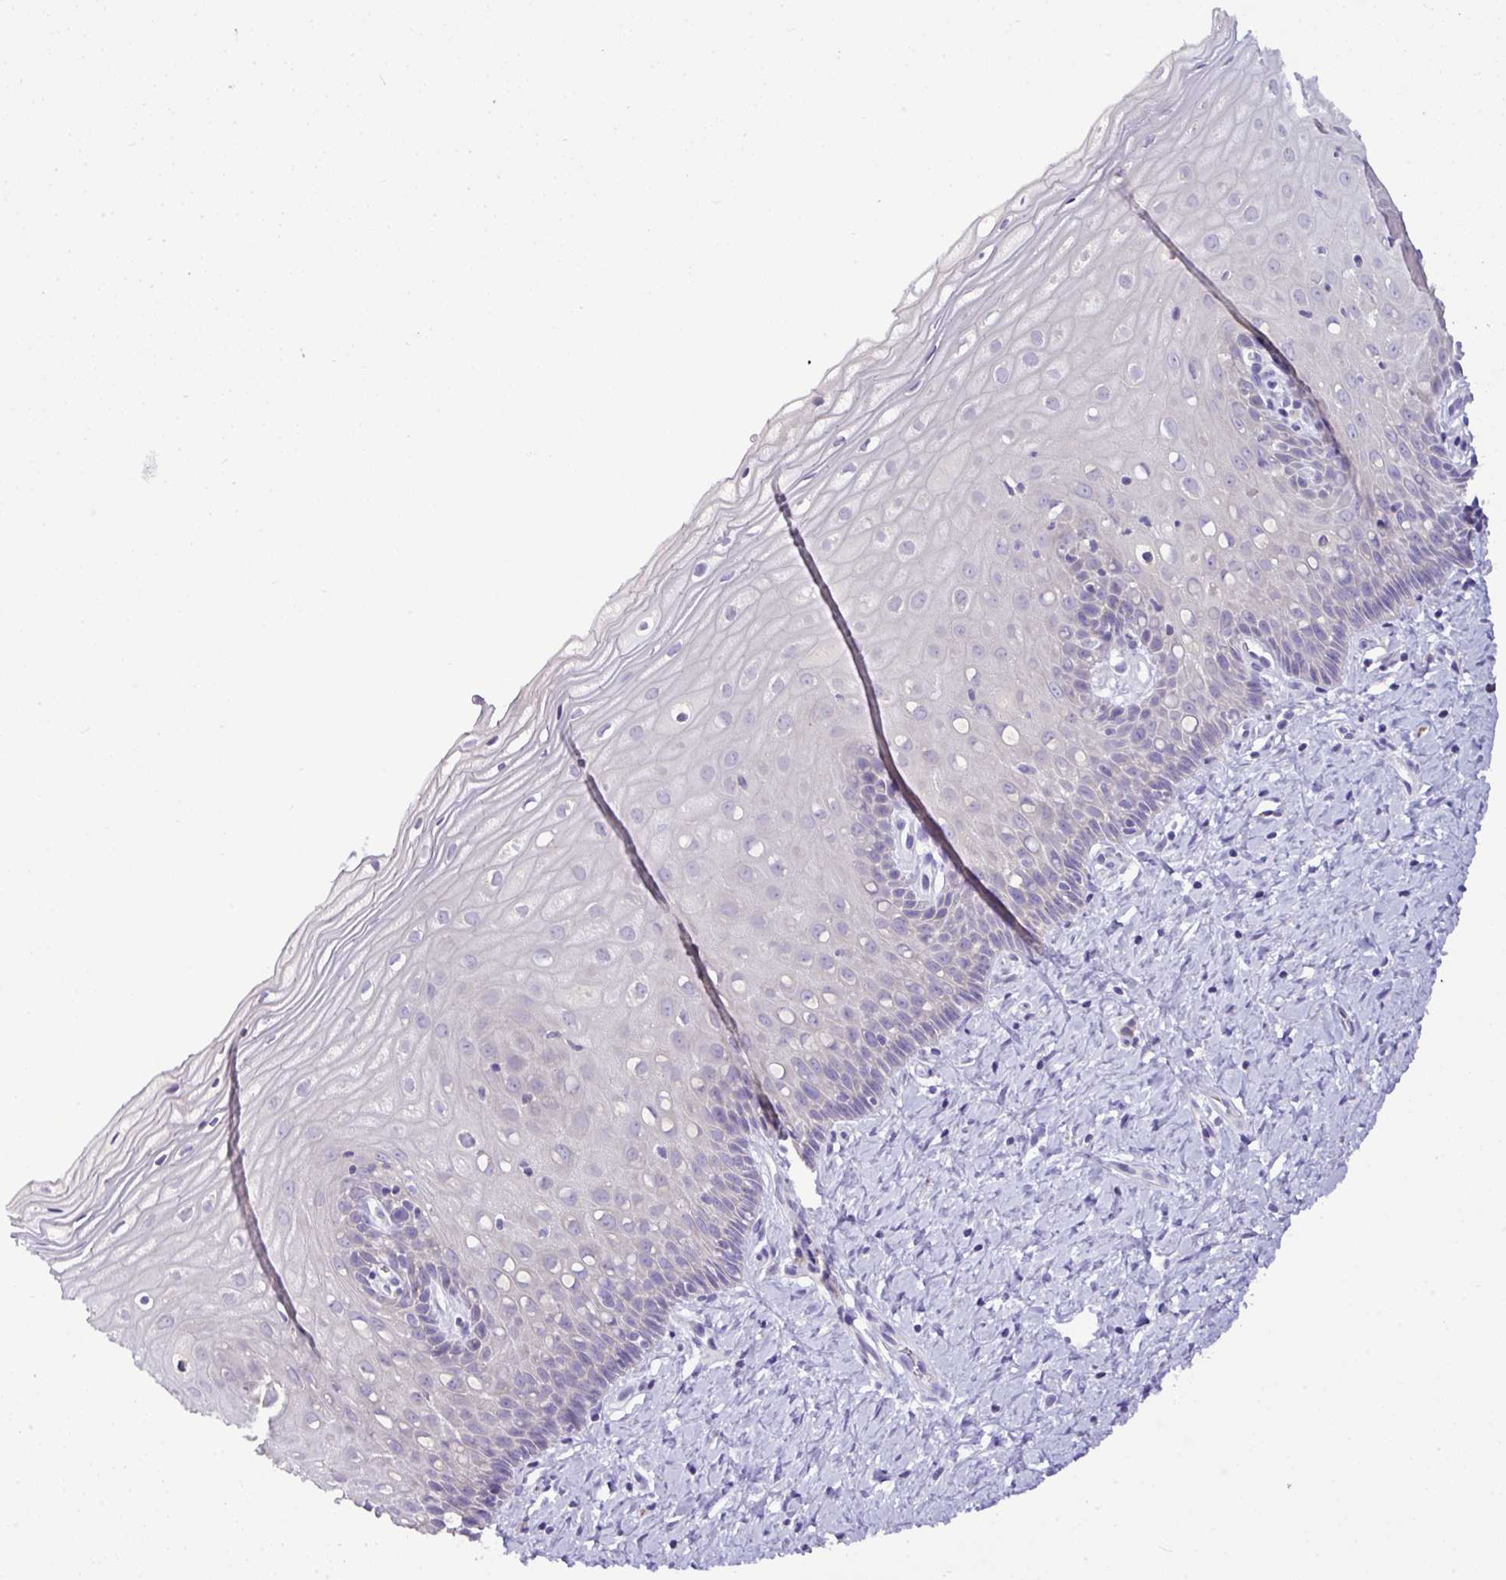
{"staining": {"intensity": "negative", "quantity": "none", "location": "none"}, "tissue": "cervix", "cell_type": "Glandular cells", "image_type": "normal", "snomed": [{"axis": "morphology", "description": "Normal tissue, NOS"}, {"axis": "topography", "description": "Cervix"}], "caption": "Image shows no protein expression in glandular cells of benign cervix.", "gene": "ST8SIA2", "patient": {"sex": "female", "age": 37}}